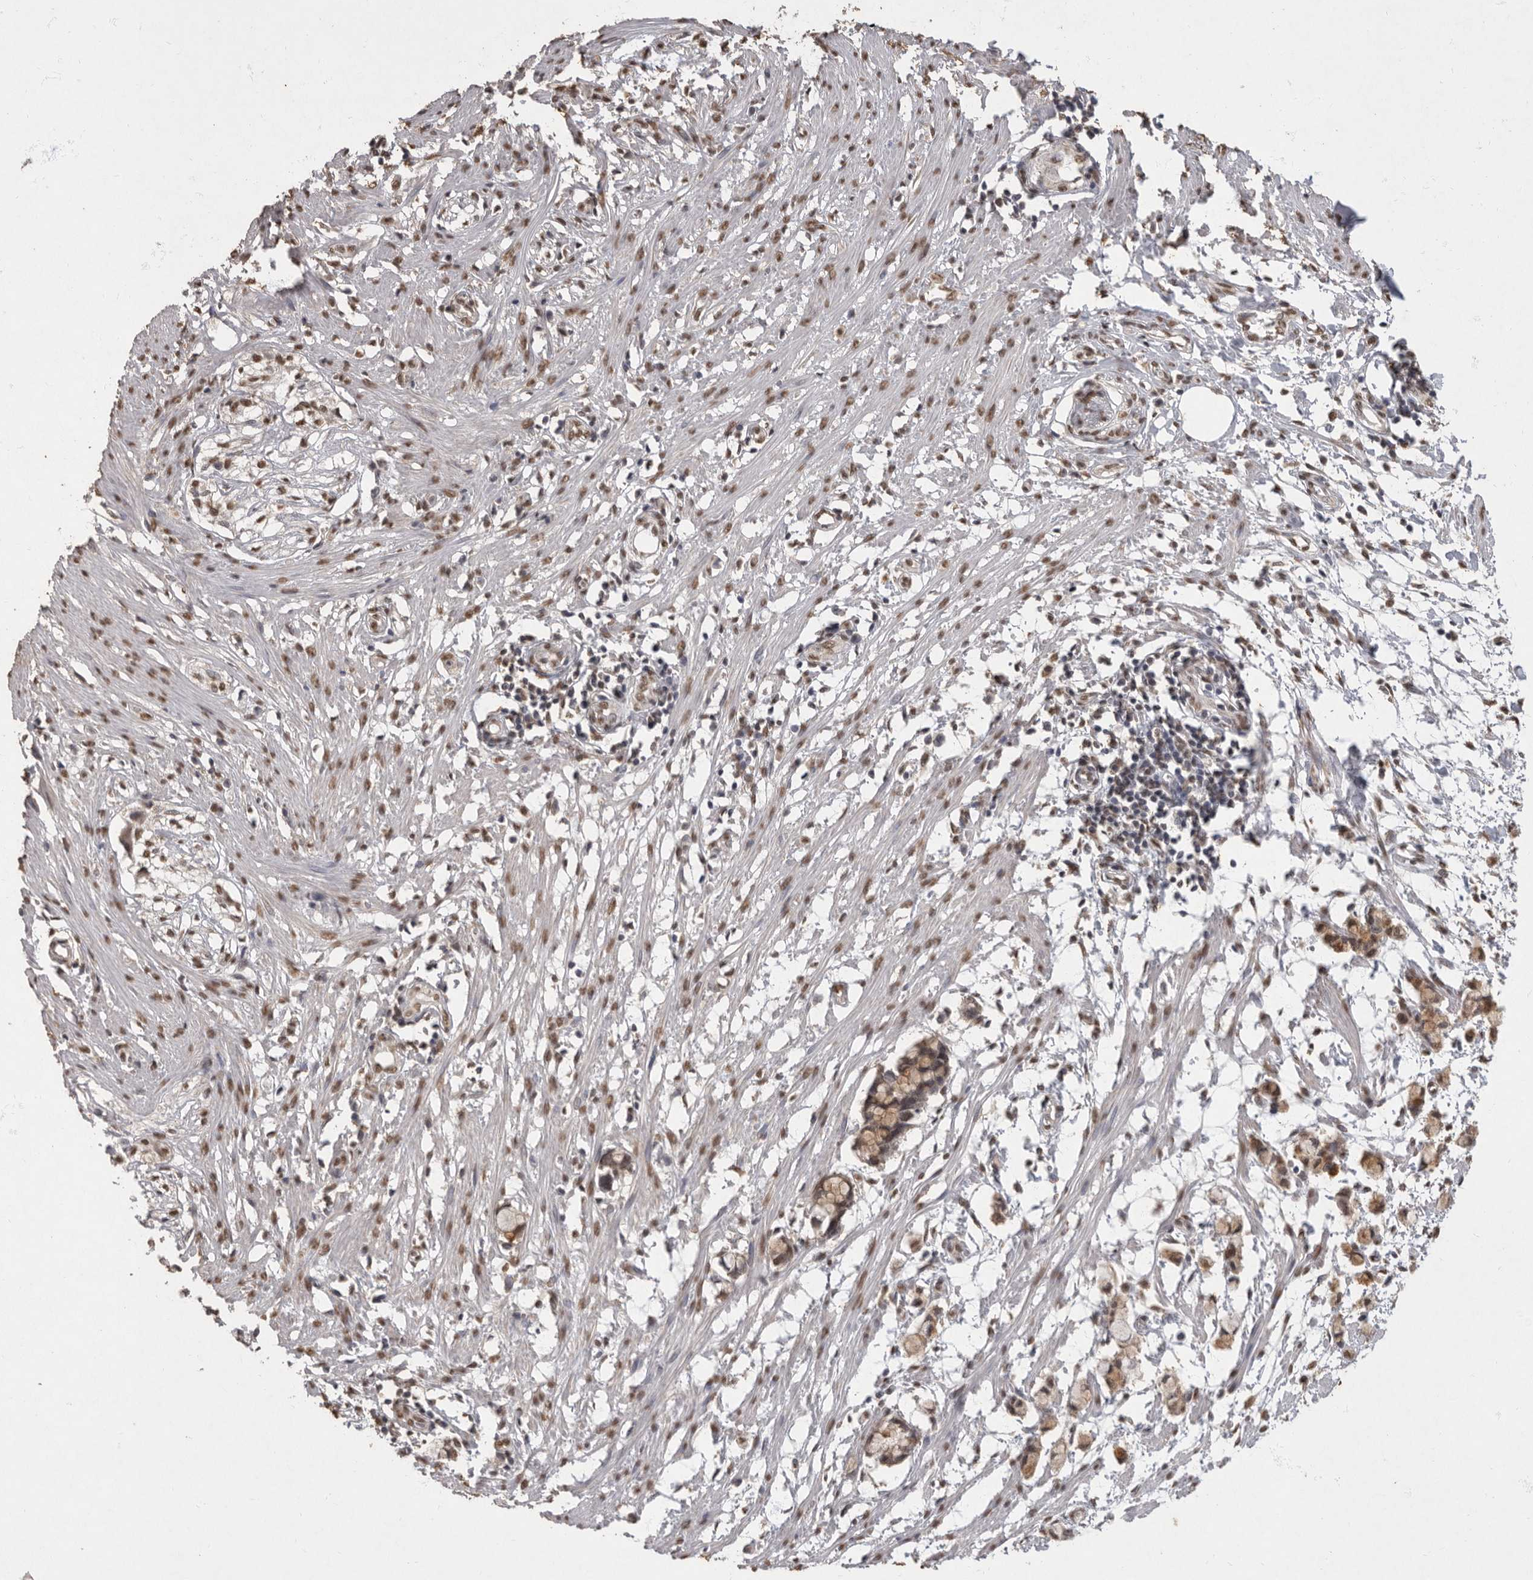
{"staining": {"intensity": "moderate", "quantity": ">75%", "location": "nuclear"}, "tissue": "smooth muscle", "cell_type": "Smooth muscle cells", "image_type": "normal", "snomed": [{"axis": "morphology", "description": "Normal tissue, NOS"}, {"axis": "morphology", "description": "Adenocarcinoma, NOS"}, {"axis": "topography", "description": "Smooth muscle"}, {"axis": "topography", "description": "Colon"}], "caption": "This is a histology image of immunohistochemistry staining of normal smooth muscle, which shows moderate expression in the nuclear of smooth muscle cells.", "gene": "NBL1", "patient": {"sex": "male", "age": 14}}